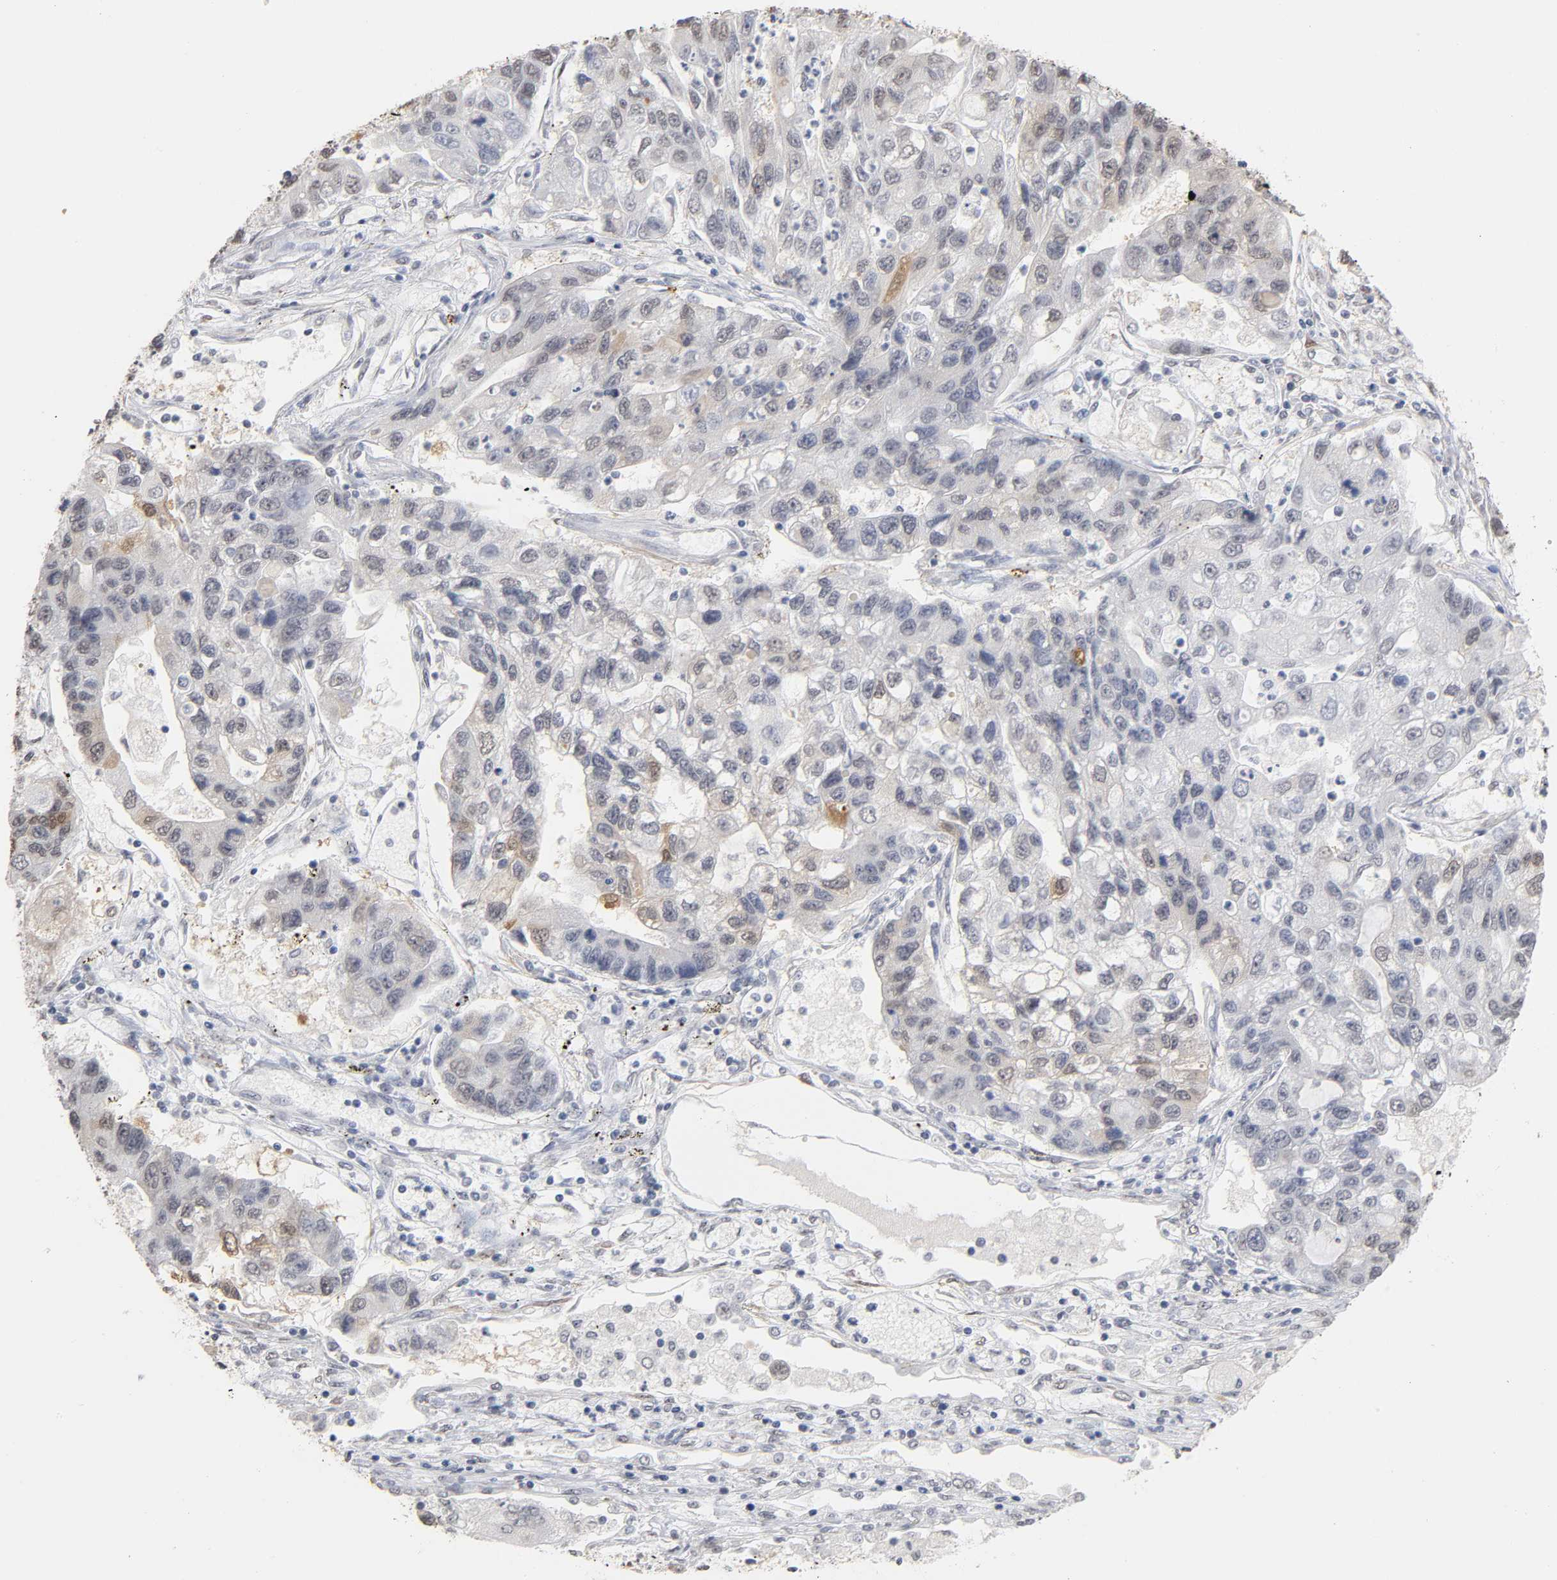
{"staining": {"intensity": "weak", "quantity": "25%-75%", "location": "cytoplasmic/membranous,nuclear"}, "tissue": "lung cancer", "cell_type": "Tumor cells", "image_type": "cancer", "snomed": [{"axis": "morphology", "description": "Adenocarcinoma, NOS"}, {"axis": "topography", "description": "Lung"}], "caption": "Immunohistochemical staining of human lung cancer displays weak cytoplasmic/membranous and nuclear protein staining in approximately 25%-75% of tumor cells. Nuclei are stained in blue.", "gene": "CRABP2", "patient": {"sex": "female", "age": 51}}